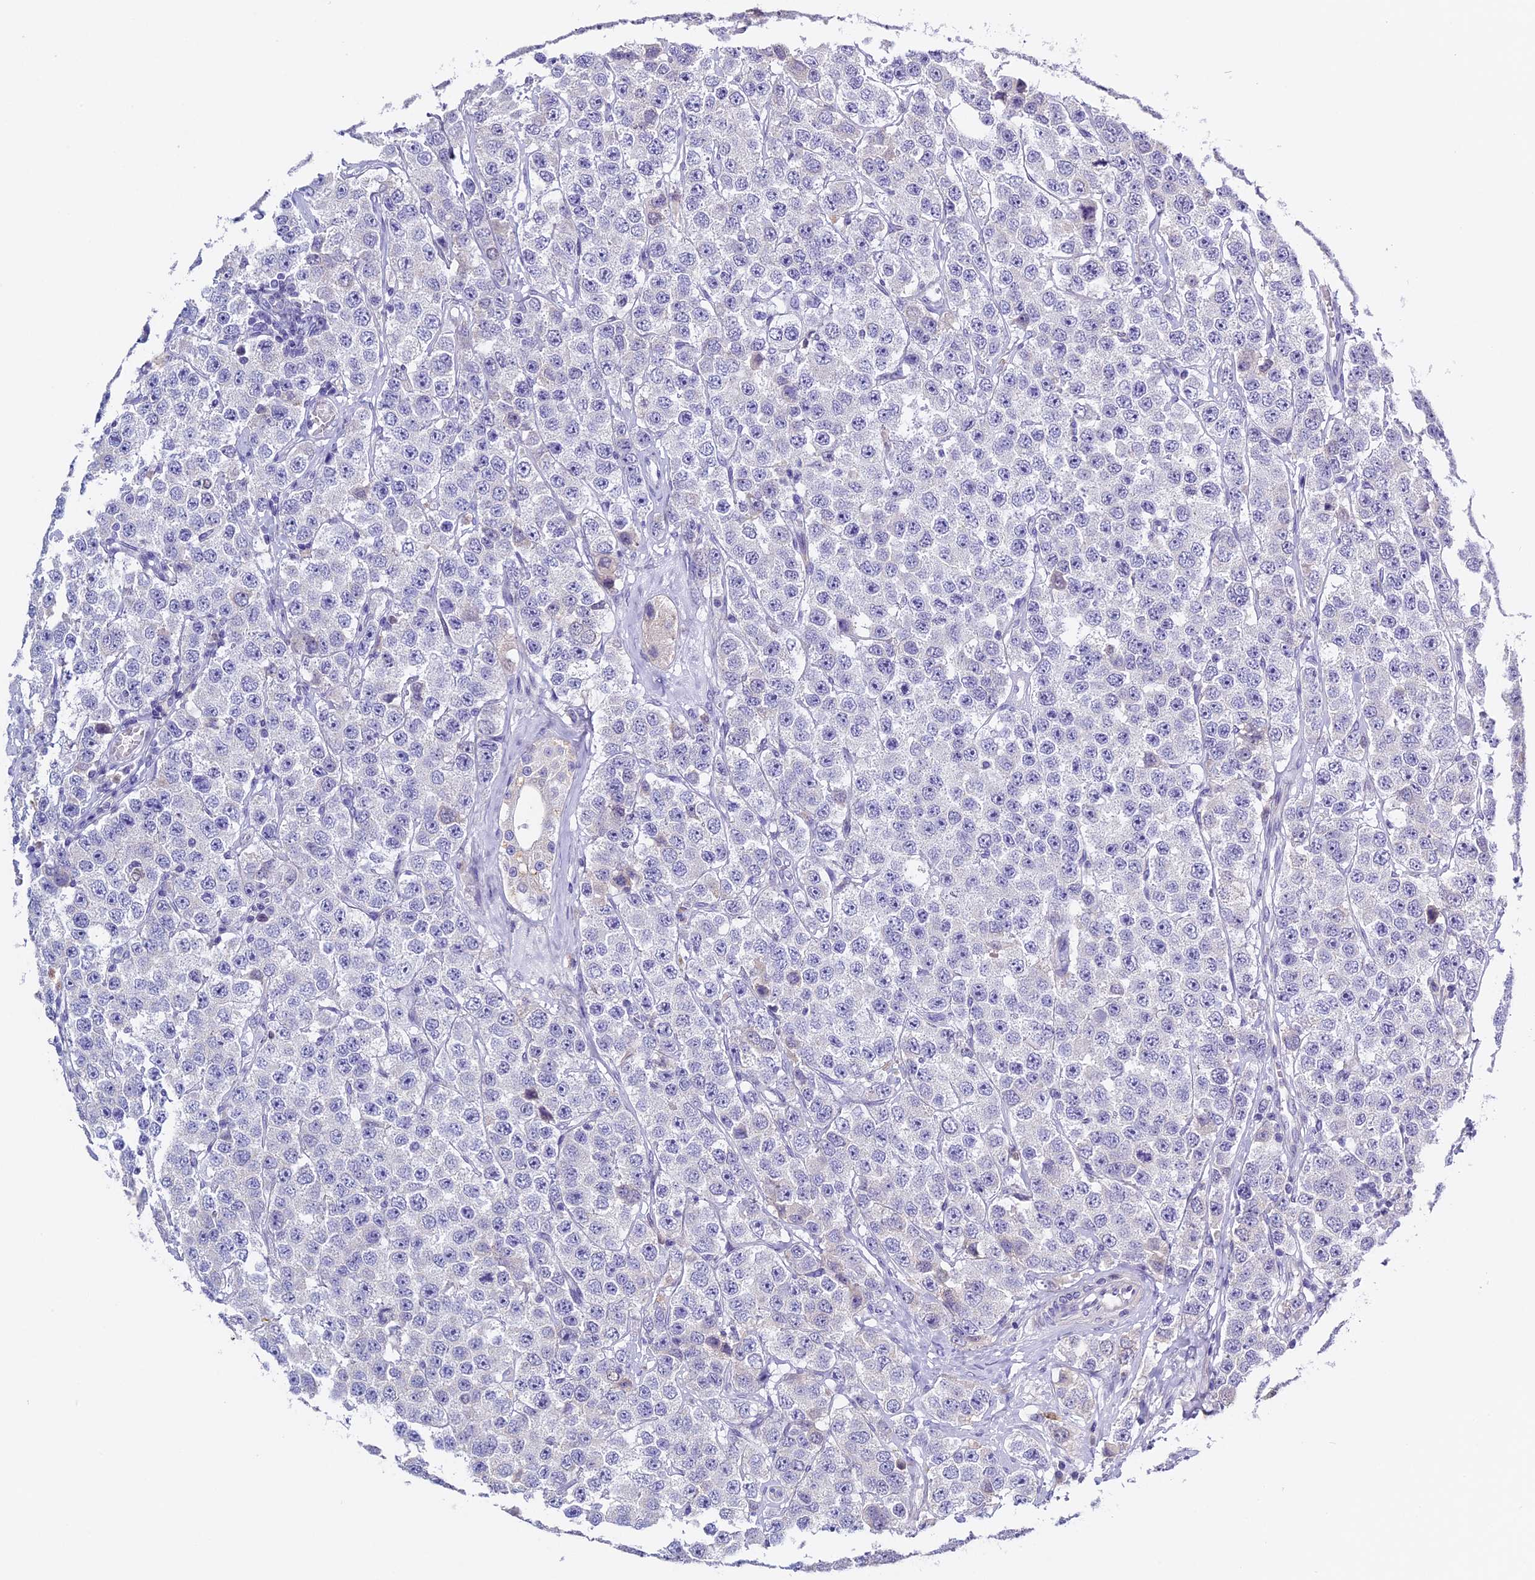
{"staining": {"intensity": "negative", "quantity": "none", "location": "none"}, "tissue": "testis cancer", "cell_type": "Tumor cells", "image_type": "cancer", "snomed": [{"axis": "morphology", "description": "Seminoma, NOS"}, {"axis": "topography", "description": "Testis"}], "caption": "There is no significant staining in tumor cells of testis cancer.", "gene": "RTTN", "patient": {"sex": "male", "age": 28}}